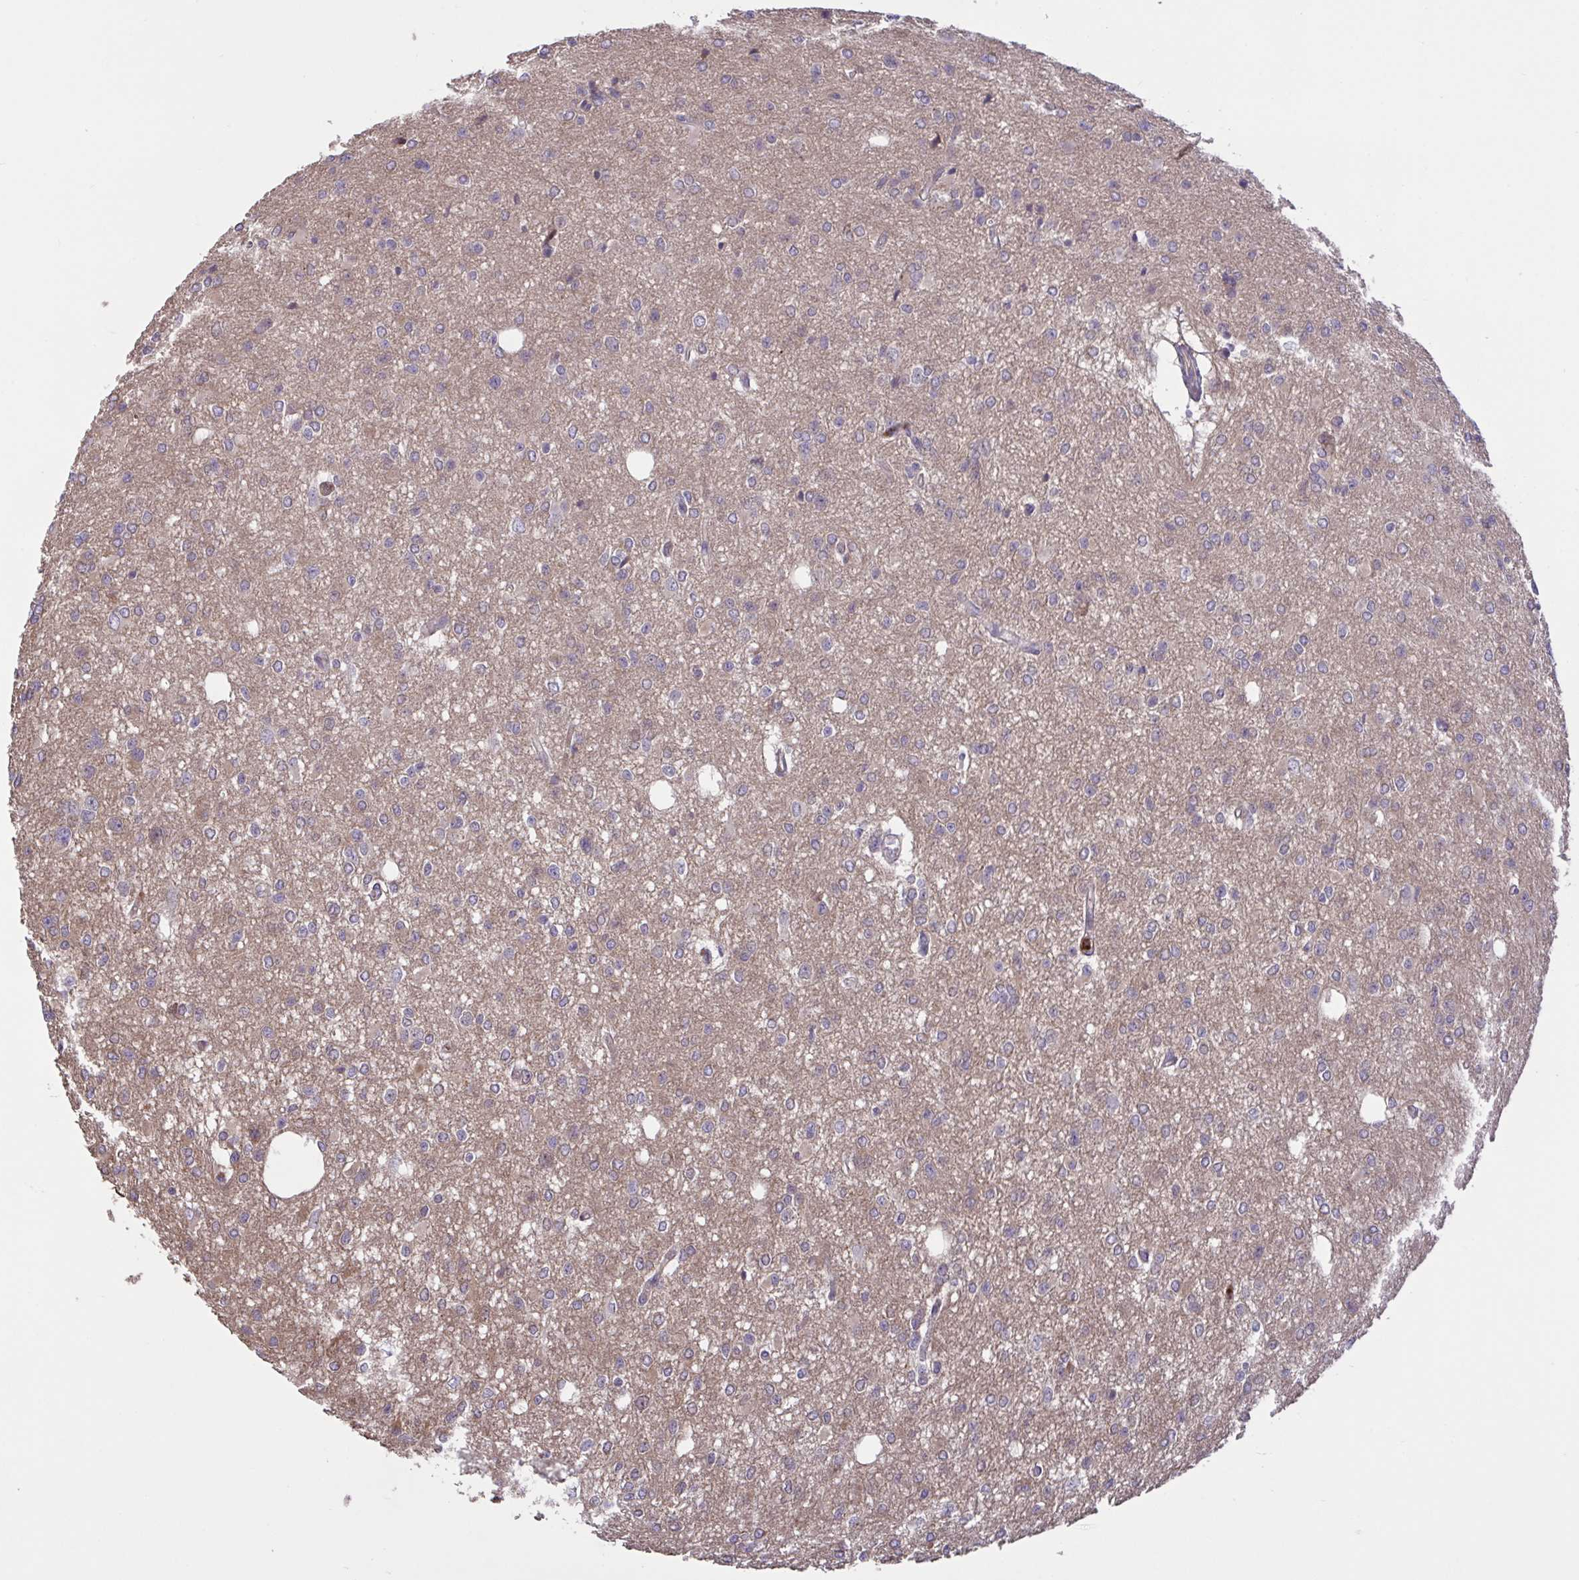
{"staining": {"intensity": "weak", "quantity": "25%-75%", "location": "cytoplasmic/membranous"}, "tissue": "glioma", "cell_type": "Tumor cells", "image_type": "cancer", "snomed": [{"axis": "morphology", "description": "Glioma, malignant, Low grade"}, {"axis": "topography", "description": "Brain"}], "caption": "Protein expression analysis of human malignant glioma (low-grade) reveals weak cytoplasmic/membranous staining in about 25%-75% of tumor cells. The staining was performed using DAB (3,3'-diaminobenzidine) to visualize the protein expression in brown, while the nuclei were stained in blue with hematoxylin (Magnification: 20x).", "gene": "IL1R1", "patient": {"sex": "male", "age": 26}}